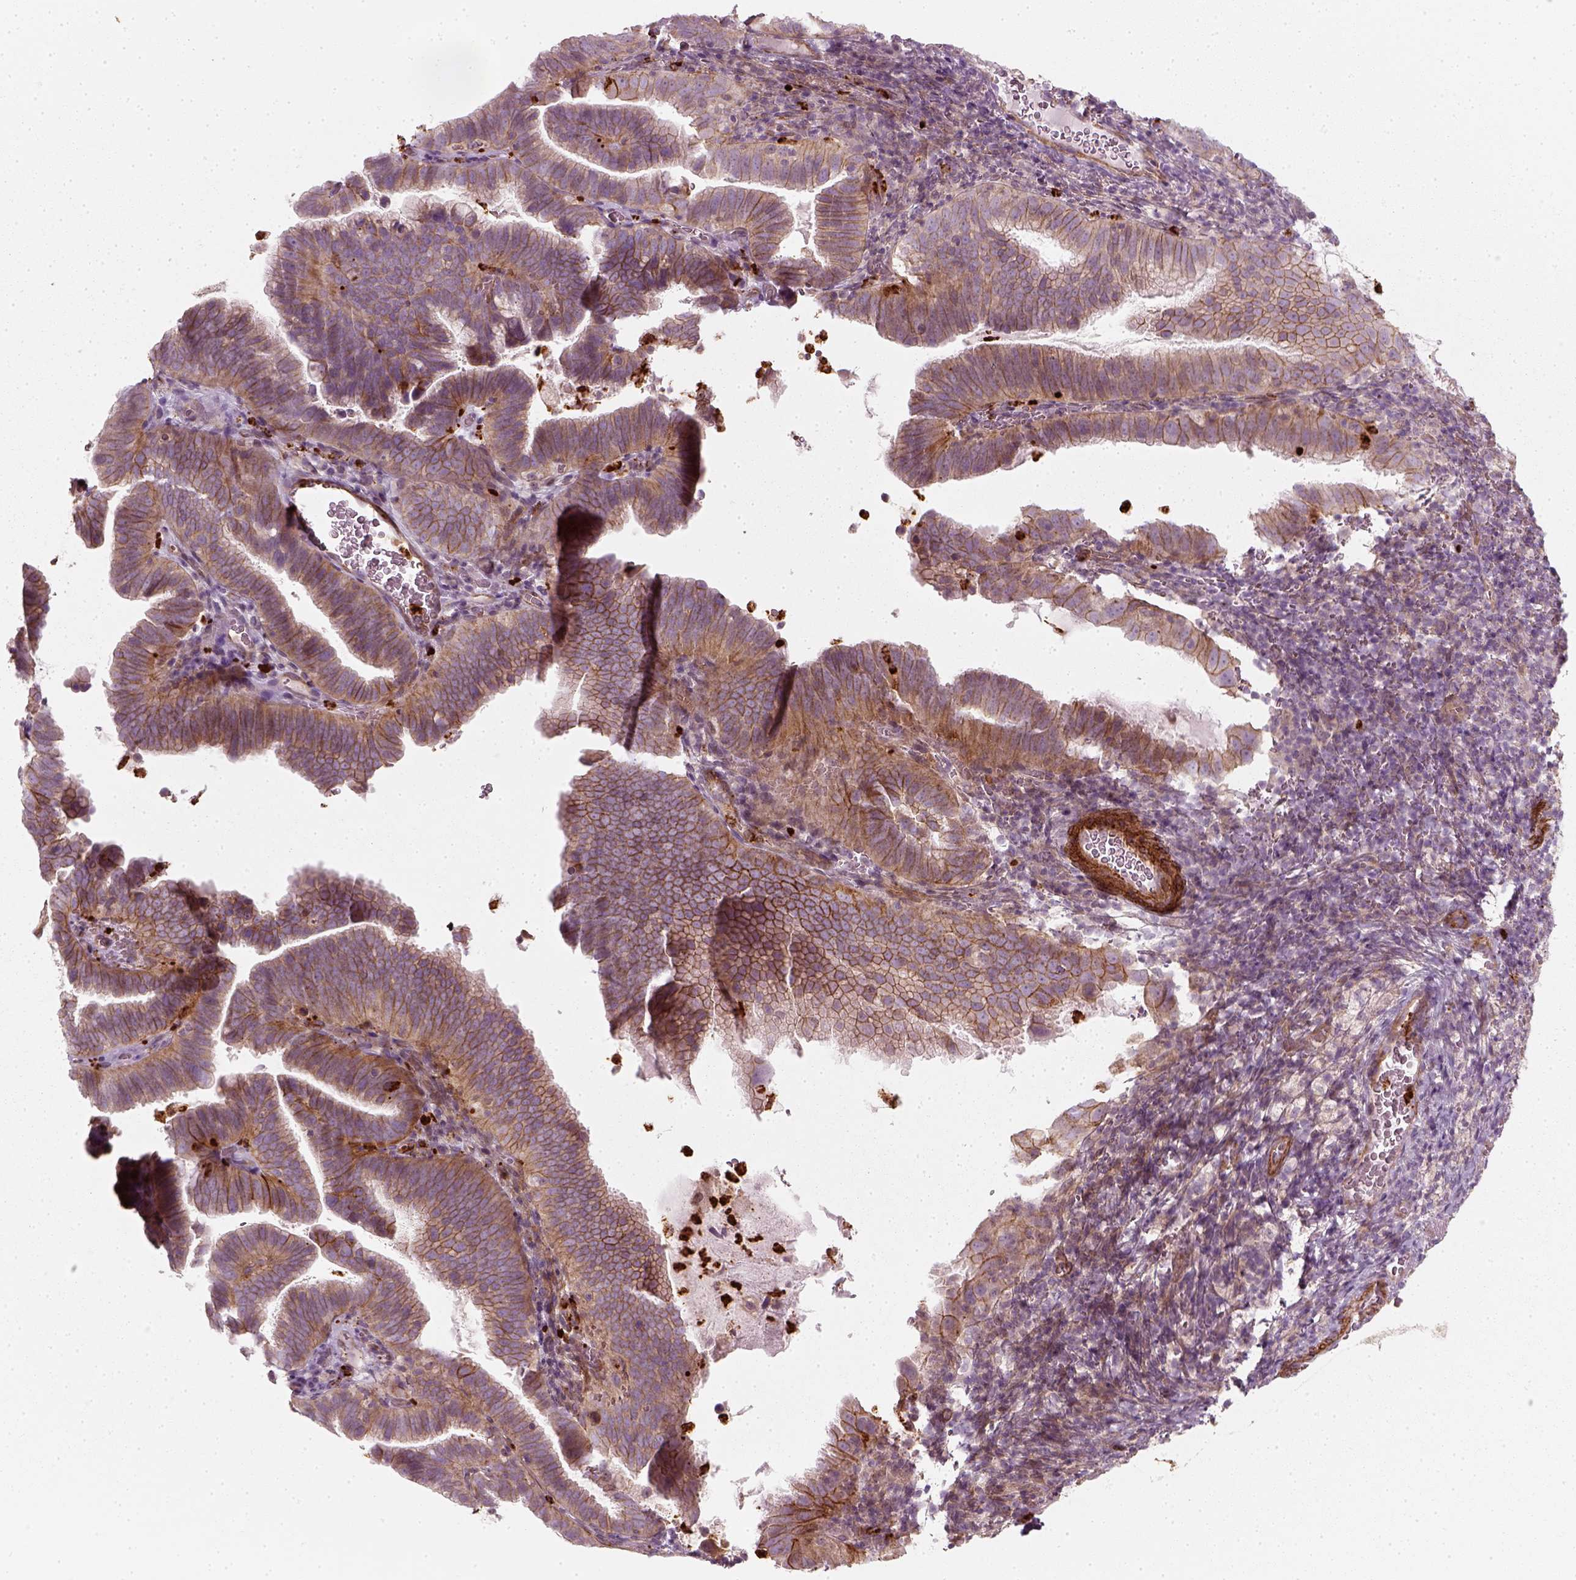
{"staining": {"intensity": "moderate", "quantity": ">75%", "location": "cytoplasmic/membranous"}, "tissue": "cervical cancer", "cell_type": "Tumor cells", "image_type": "cancer", "snomed": [{"axis": "morphology", "description": "Adenocarcinoma, NOS"}, {"axis": "topography", "description": "Cervix"}], "caption": "A medium amount of moderate cytoplasmic/membranous expression is appreciated in approximately >75% of tumor cells in adenocarcinoma (cervical) tissue.", "gene": "NPTN", "patient": {"sex": "female", "age": 61}}